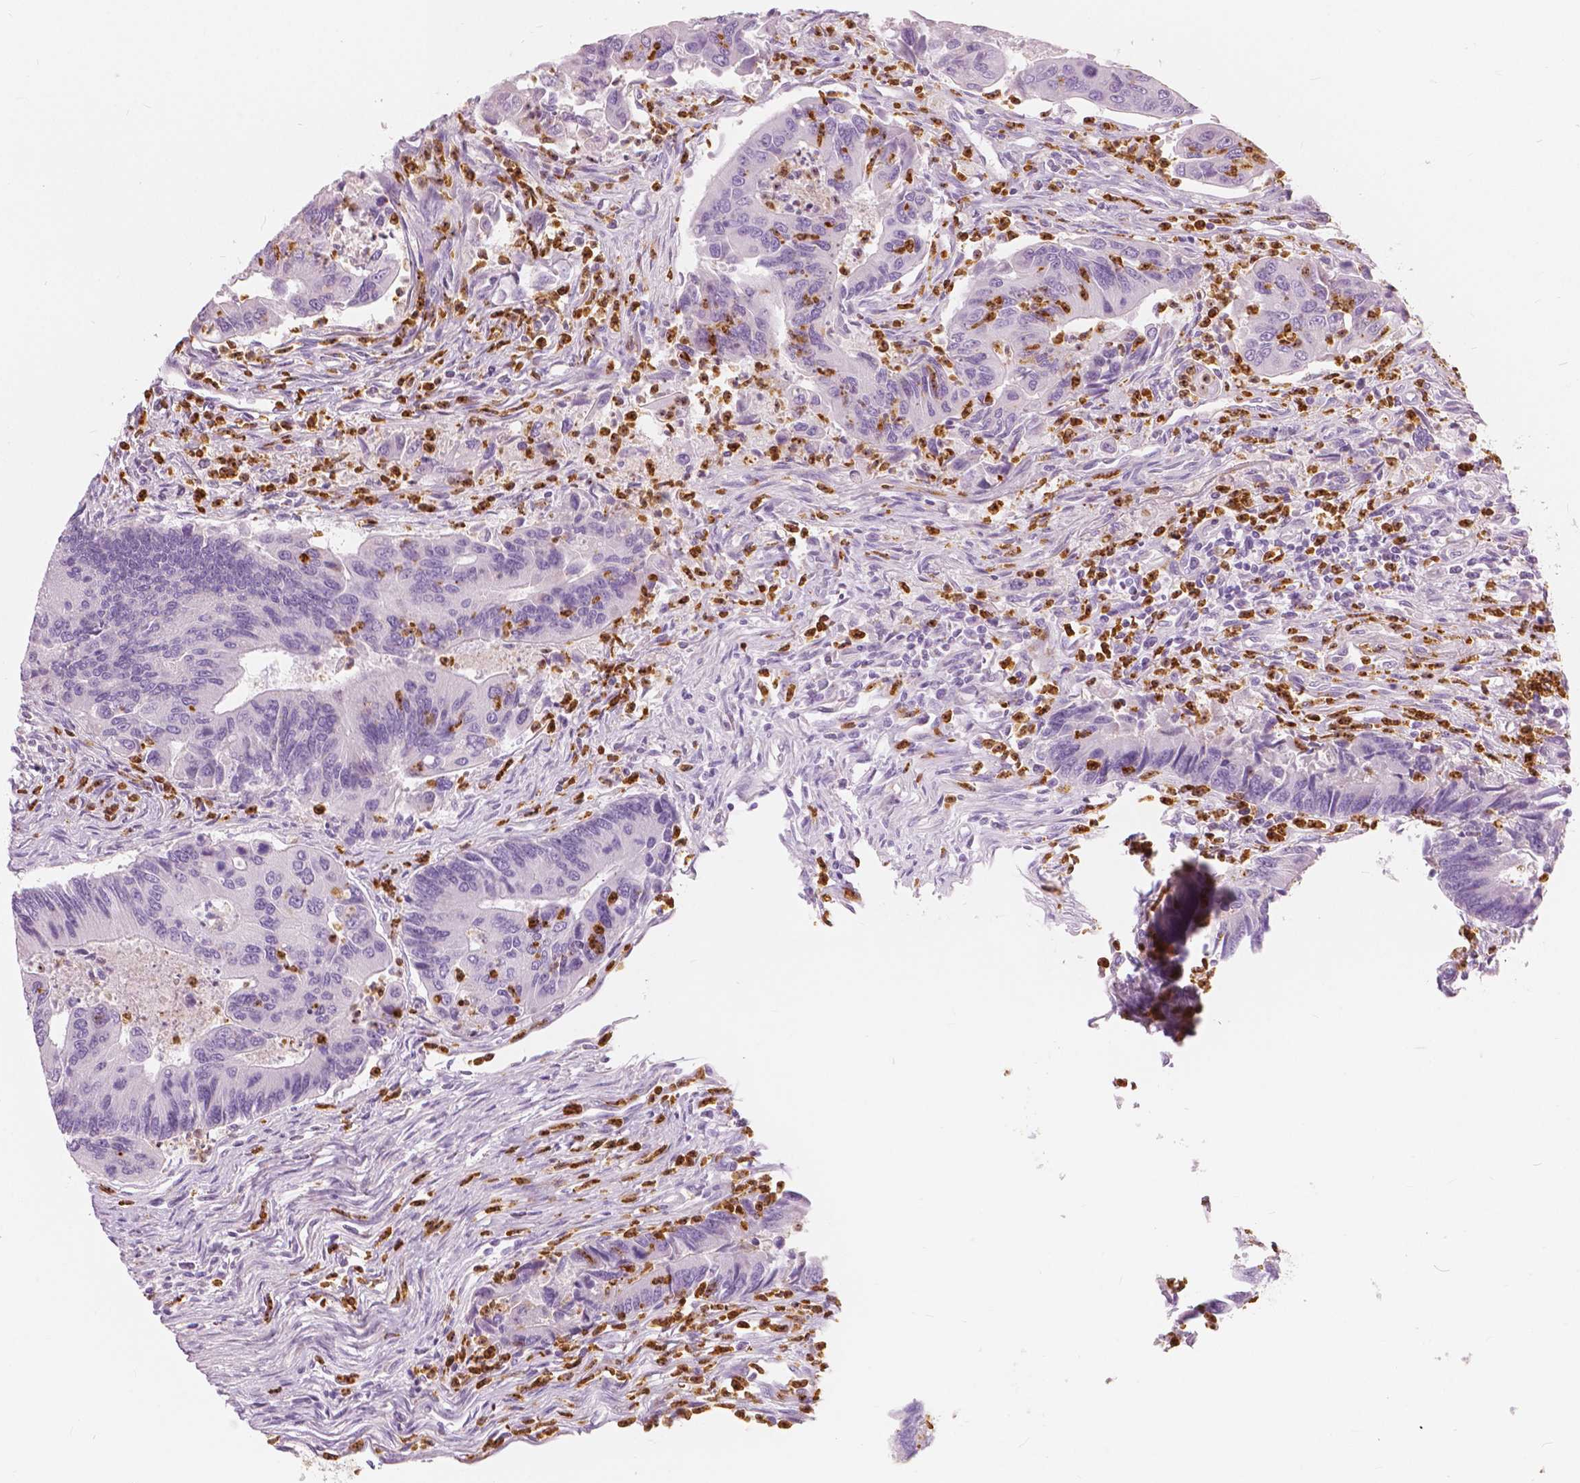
{"staining": {"intensity": "negative", "quantity": "none", "location": "none"}, "tissue": "colorectal cancer", "cell_type": "Tumor cells", "image_type": "cancer", "snomed": [{"axis": "morphology", "description": "Adenocarcinoma, NOS"}, {"axis": "topography", "description": "Colon"}], "caption": "Tumor cells show no significant protein positivity in colorectal cancer (adenocarcinoma). (DAB IHC with hematoxylin counter stain).", "gene": "CXCR2", "patient": {"sex": "female", "age": 67}}